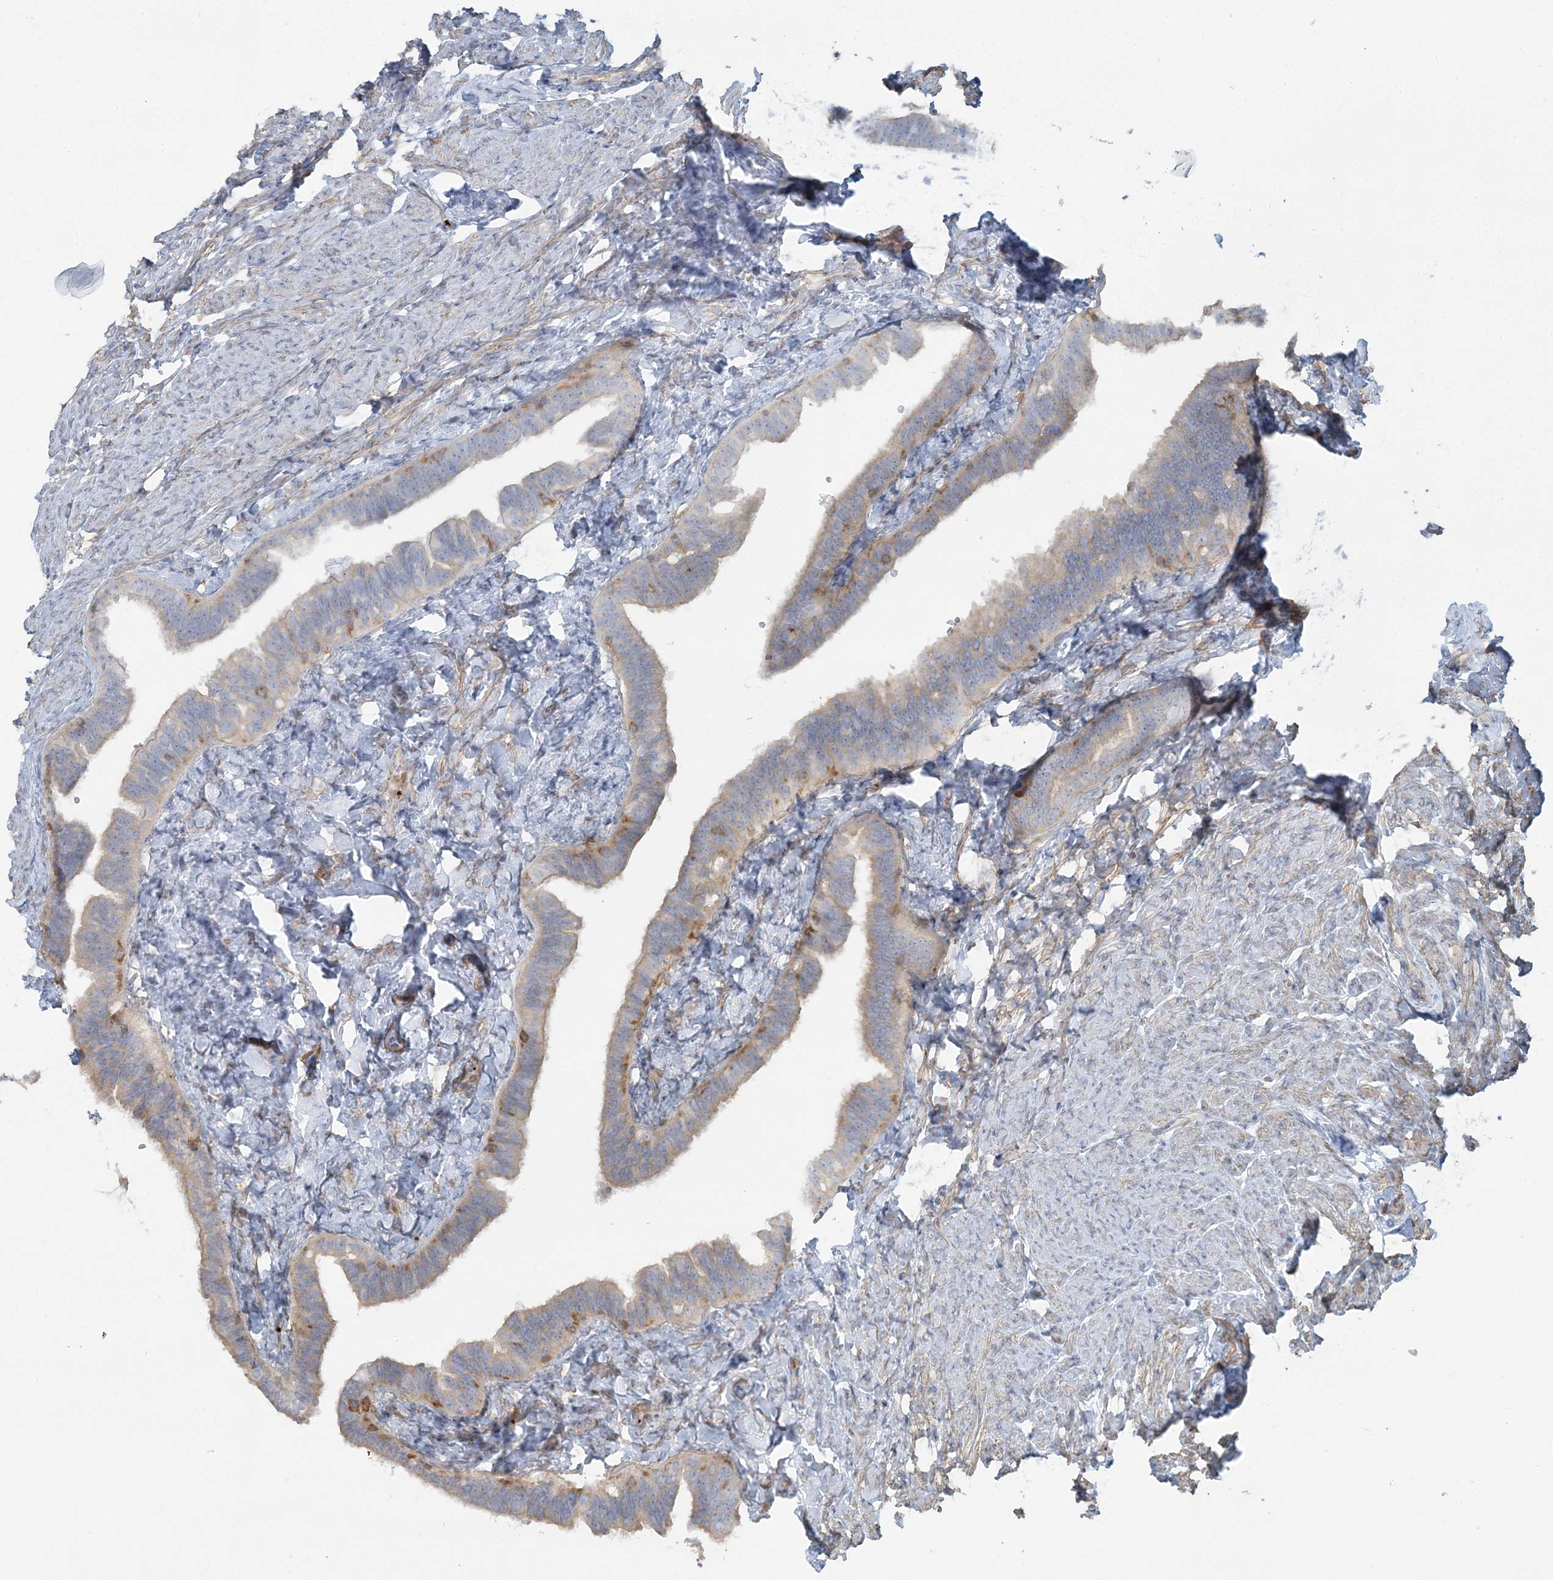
{"staining": {"intensity": "moderate", "quantity": "<25%", "location": "cytoplasmic/membranous"}, "tissue": "fallopian tube", "cell_type": "Glandular cells", "image_type": "normal", "snomed": [{"axis": "morphology", "description": "Normal tissue, NOS"}, {"axis": "topography", "description": "Fallopian tube"}], "caption": "Immunohistochemistry of benign human fallopian tube demonstrates low levels of moderate cytoplasmic/membranous staining in about <25% of glandular cells. The staining is performed using DAB brown chromogen to label protein expression. The nuclei are counter-stained blue using hematoxylin.", "gene": "CUEDC2", "patient": {"sex": "female", "age": 39}}